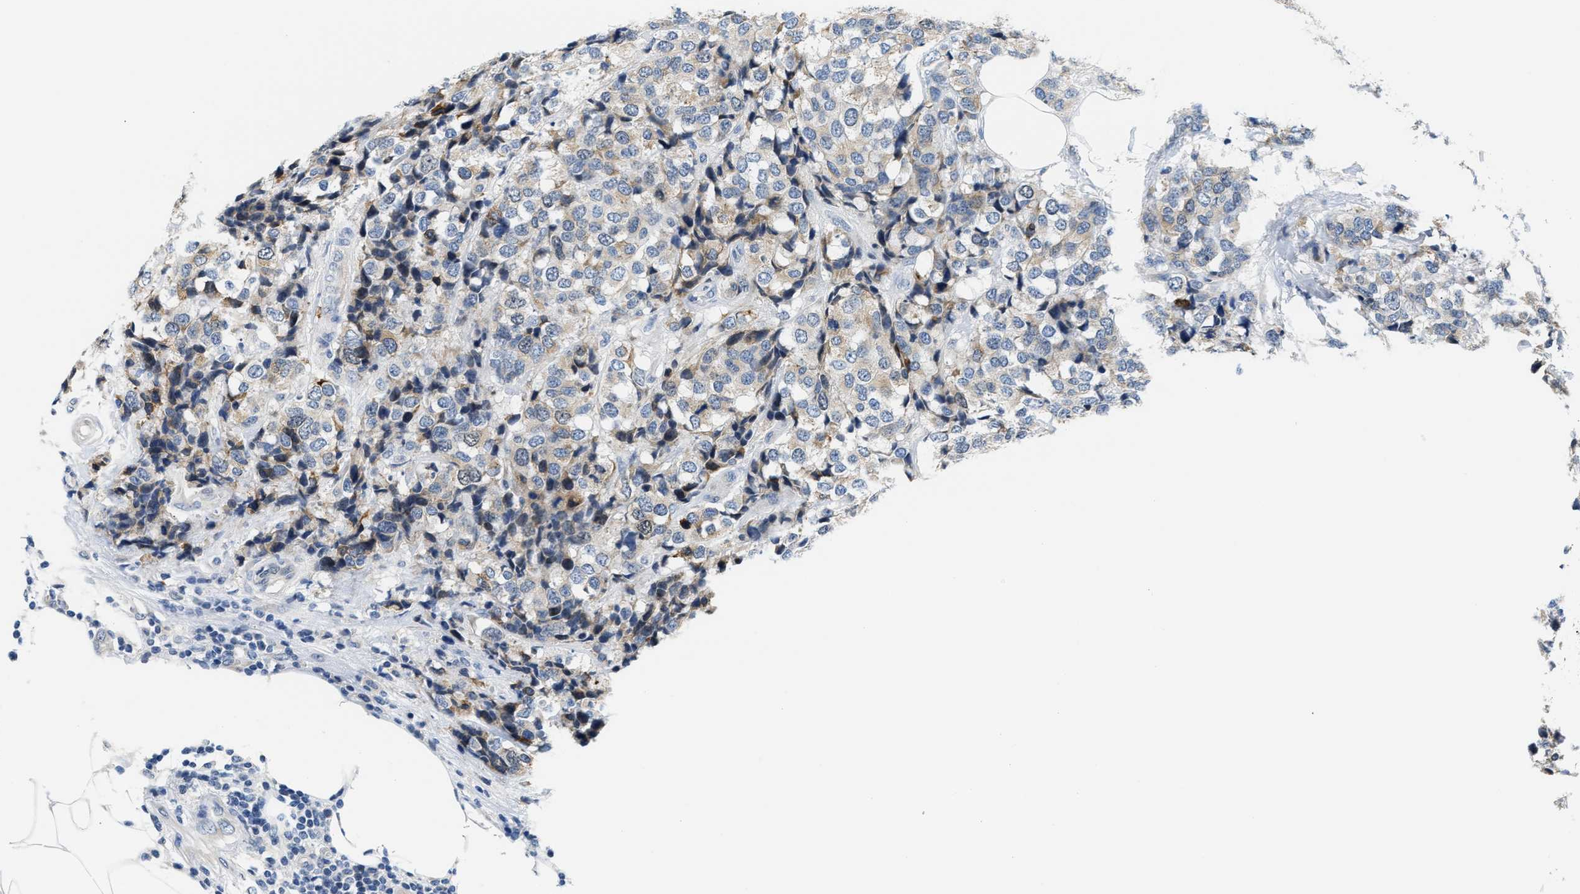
{"staining": {"intensity": "weak", "quantity": "25%-75%", "location": "cytoplasmic/membranous"}, "tissue": "breast cancer", "cell_type": "Tumor cells", "image_type": "cancer", "snomed": [{"axis": "morphology", "description": "Lobular carcinoma"}, {"axis": "topography", "description": "Breast"}], "caption": "Weak cytoplasmic/membranous positivity for a protein is appreciated in approximately 25%-75% of tumor cells of breast cancer (lobular carcinoma) using immunohistochemistry.", "gene": "CLGN", "patient": {"sex": "female", "age": 59}}